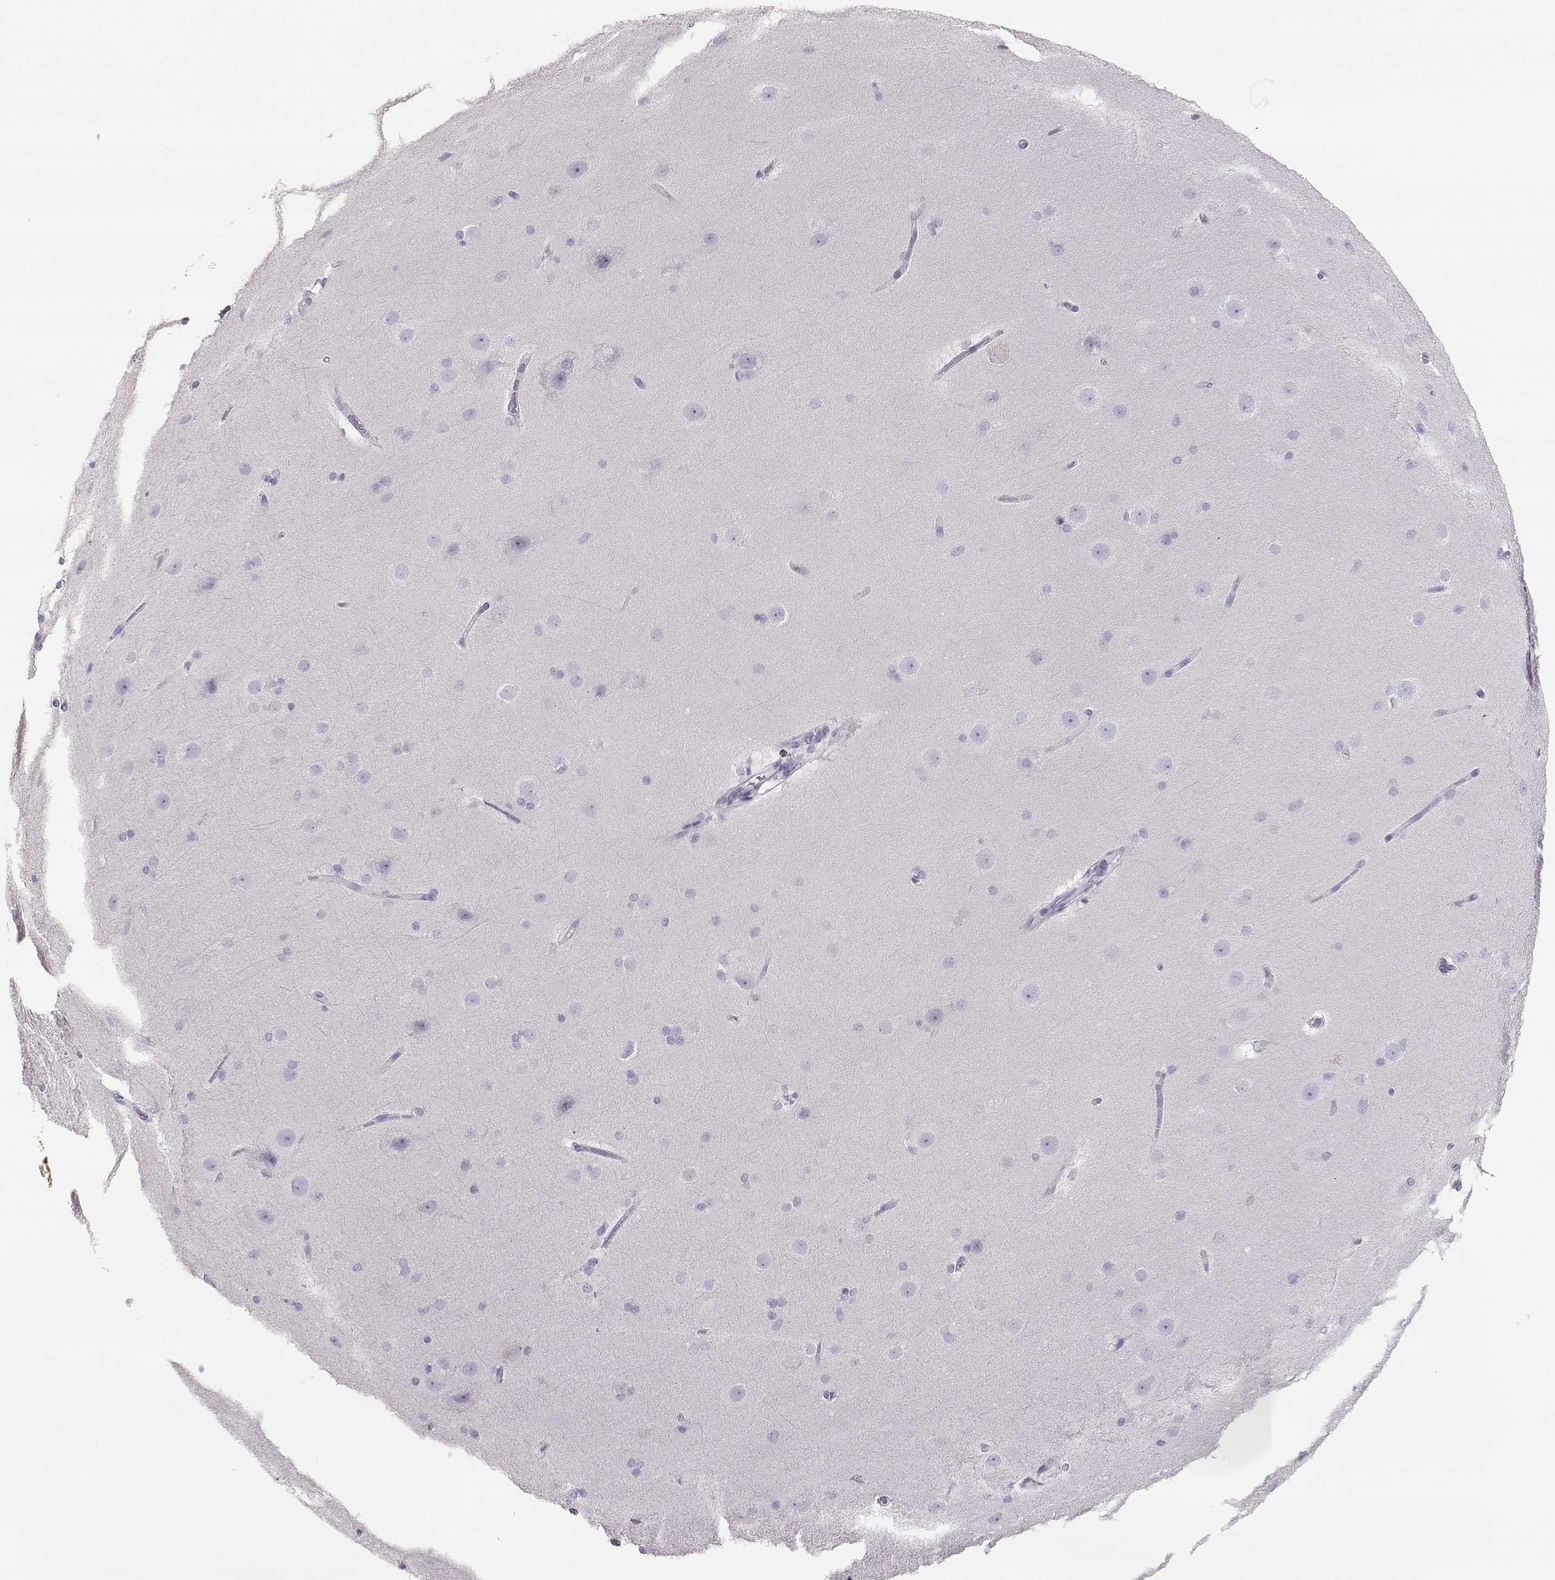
{"staining": {"intensity": "negative", "quantity": "none", "location": "none"}, "tissue": "hippocampus", "cell_type": "Glial cells", "image_type": "normal", "snomed": [{"axis": "morphology", "description": "Normal tissue, NOS"}, {"axis": "topography", "description": "Cerebral cortex"}, {"axis": "topography", "description": "Hippocampus"}], "caption": "Immunohistochemistry histopathology image of benign hippocampus stained for a protein (brown), which reveals no positivity in glial cells. Nuclei are stained in blue.", "gene": "TKTL1", "patient": {"sex": "female", "age": 19}}